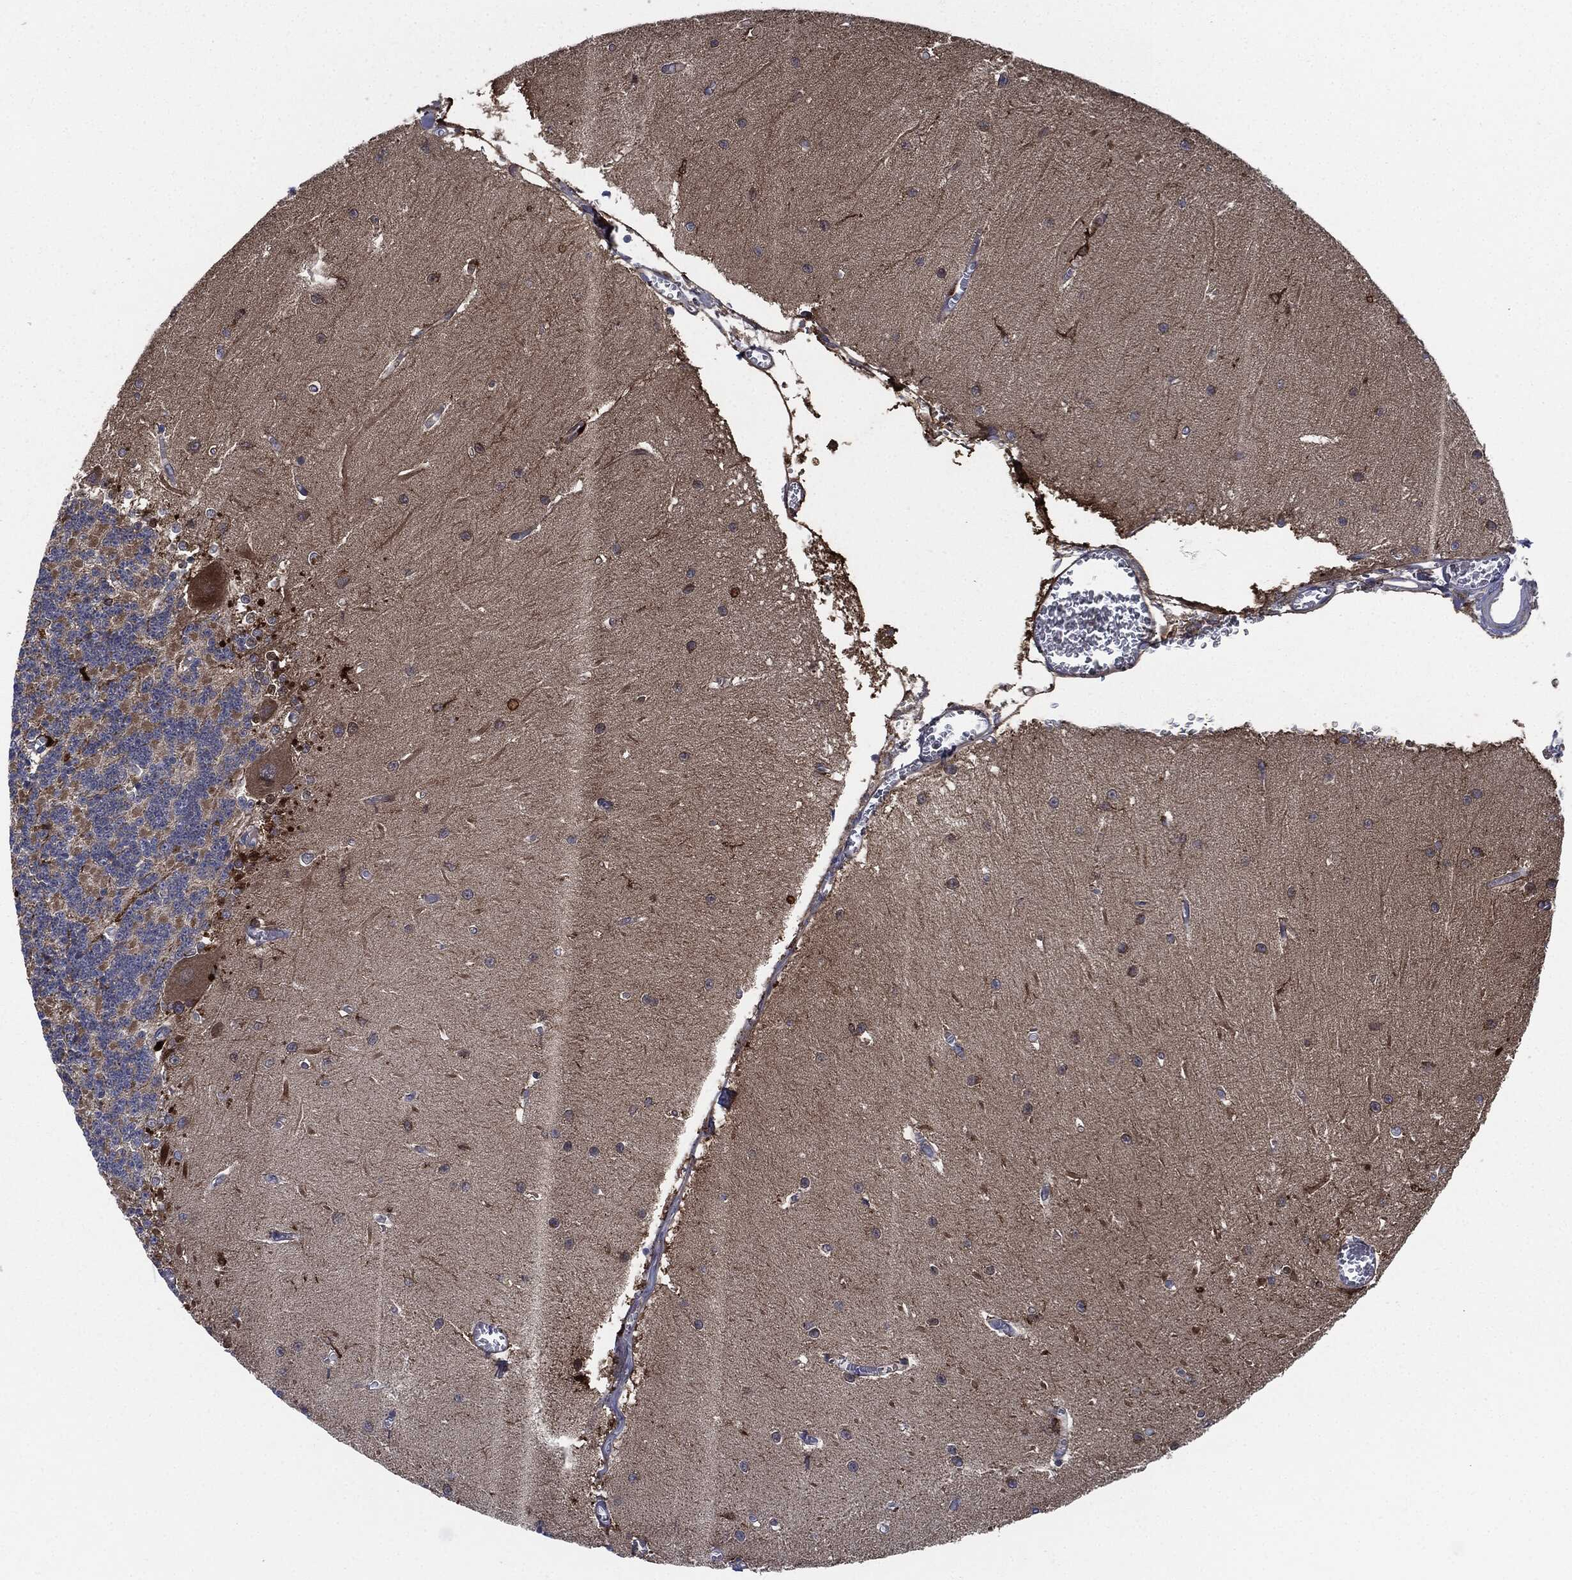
{"staining": {"intensity": "negative", "quantity": "none", "location": "none"}, "tissue": "cerebellum", "cell_type": "Cells in granular layer", "image_type": "normal", "snomed": [{"axis": "morphology", "description": "Normal tissue, NOS"}, {"axis": "topography", "description": "Cerebellum"}], "caption": "High magnification brightfield microscopy of unremarkable cerebellum stained with DAB (3,3'-diaminobenzidine) (brown) and counterstained with hematoxylin (blue): cells in granular layer show no significant positivity. Nuclei are stained in blue.", "gene": "TMEM11", "patient": {"sex": "male", "age": 37}}